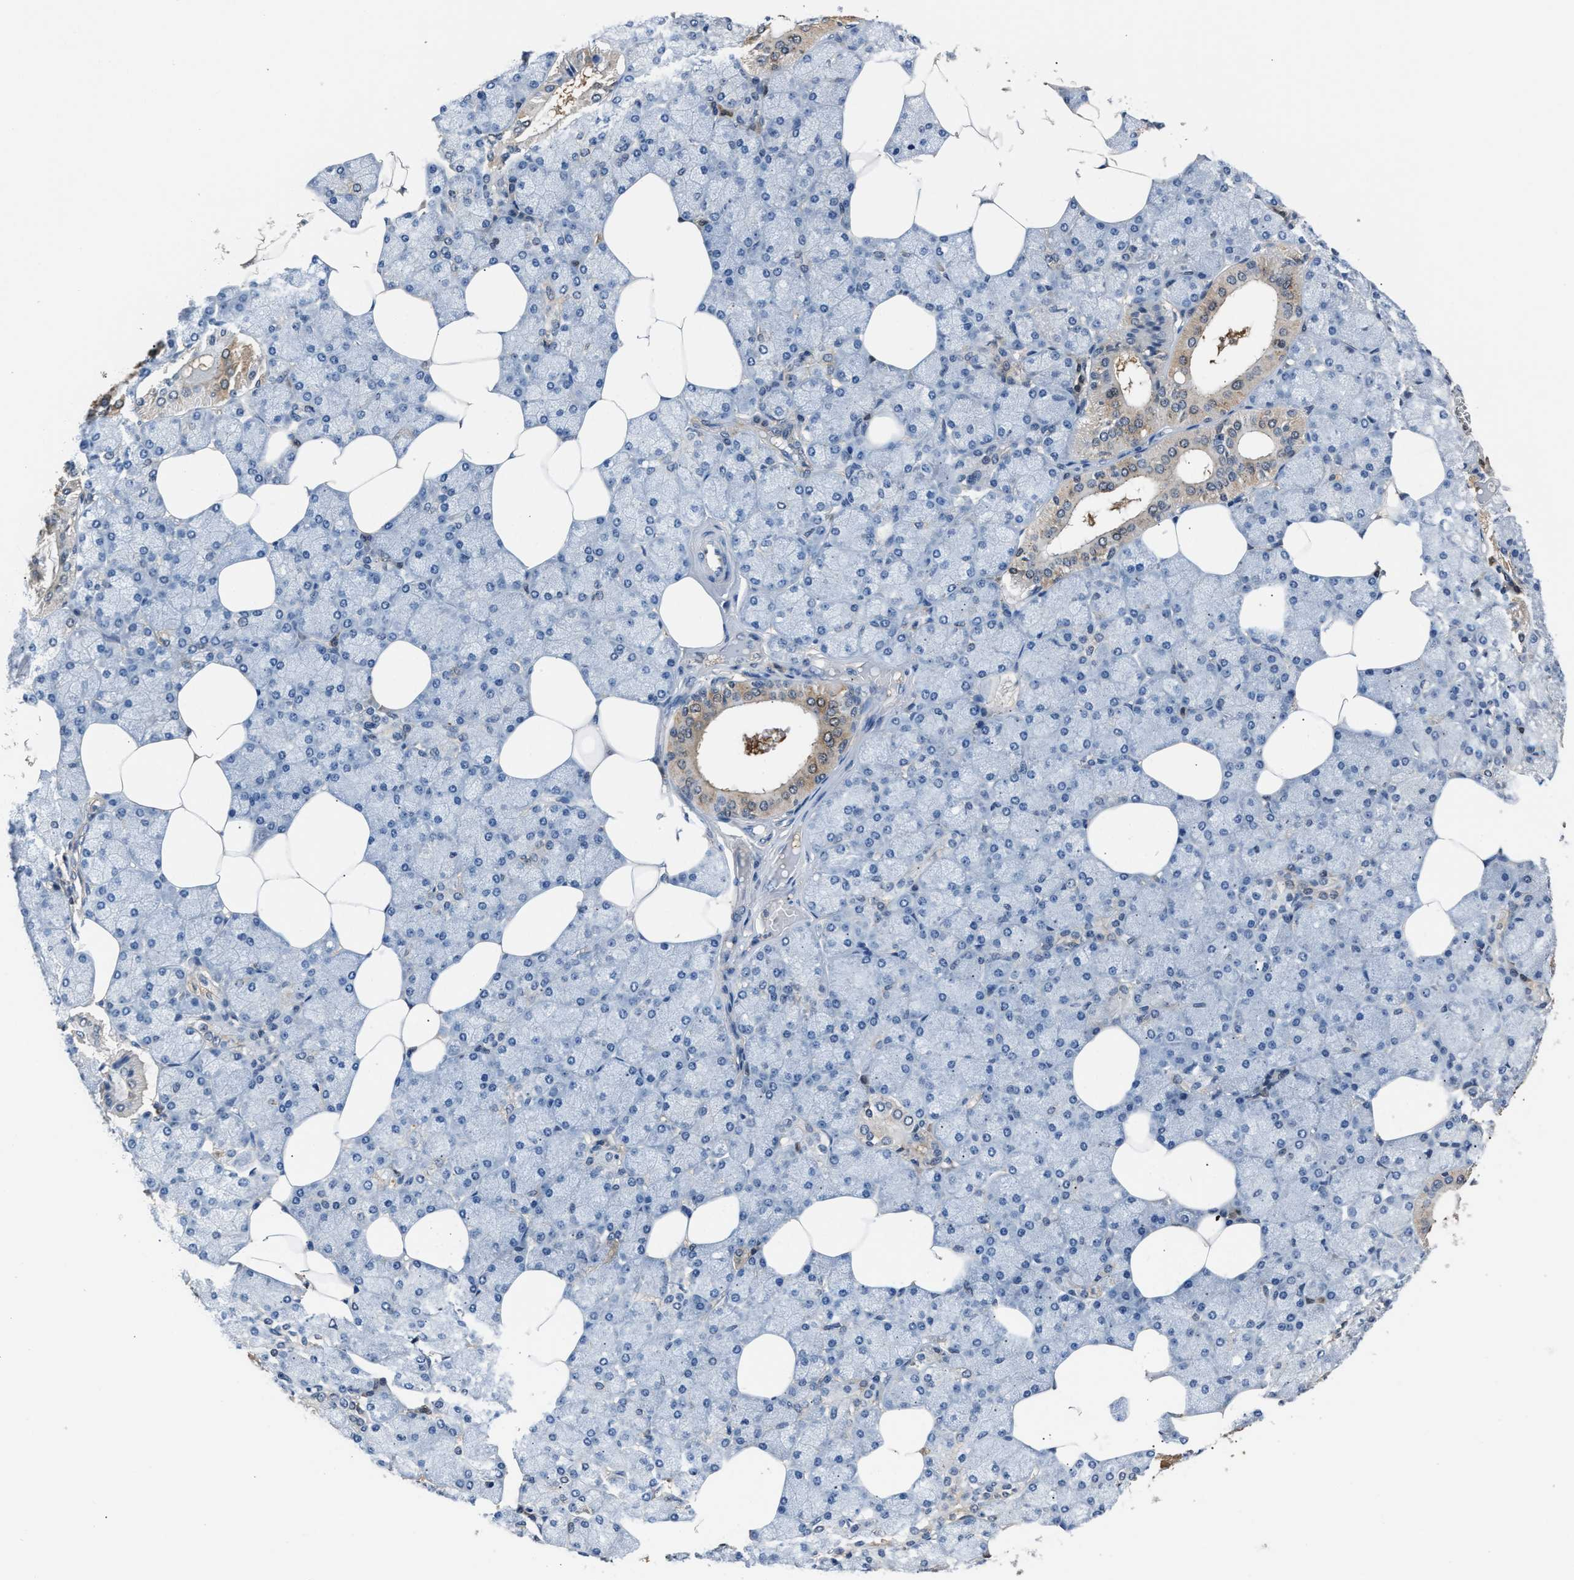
{"staining": {"intensity": "weak", "quantity": "<25%", "location": "cytoplasmic/membranous"}, "tissue": "salivary gland", "cell_type": "Glandular cells", "image_type": "normal", "snomed": [{"axis": "morphology", "description": "Normal tissue, NOS"}, {"axis": "topography", "description": "Salivary gland"}], "caption": "The IHC micrograph has no significant expression in glandular cells of salivary gland.", "gene": "GSTP1", "patient": {"sex": "male", "age": 62}}